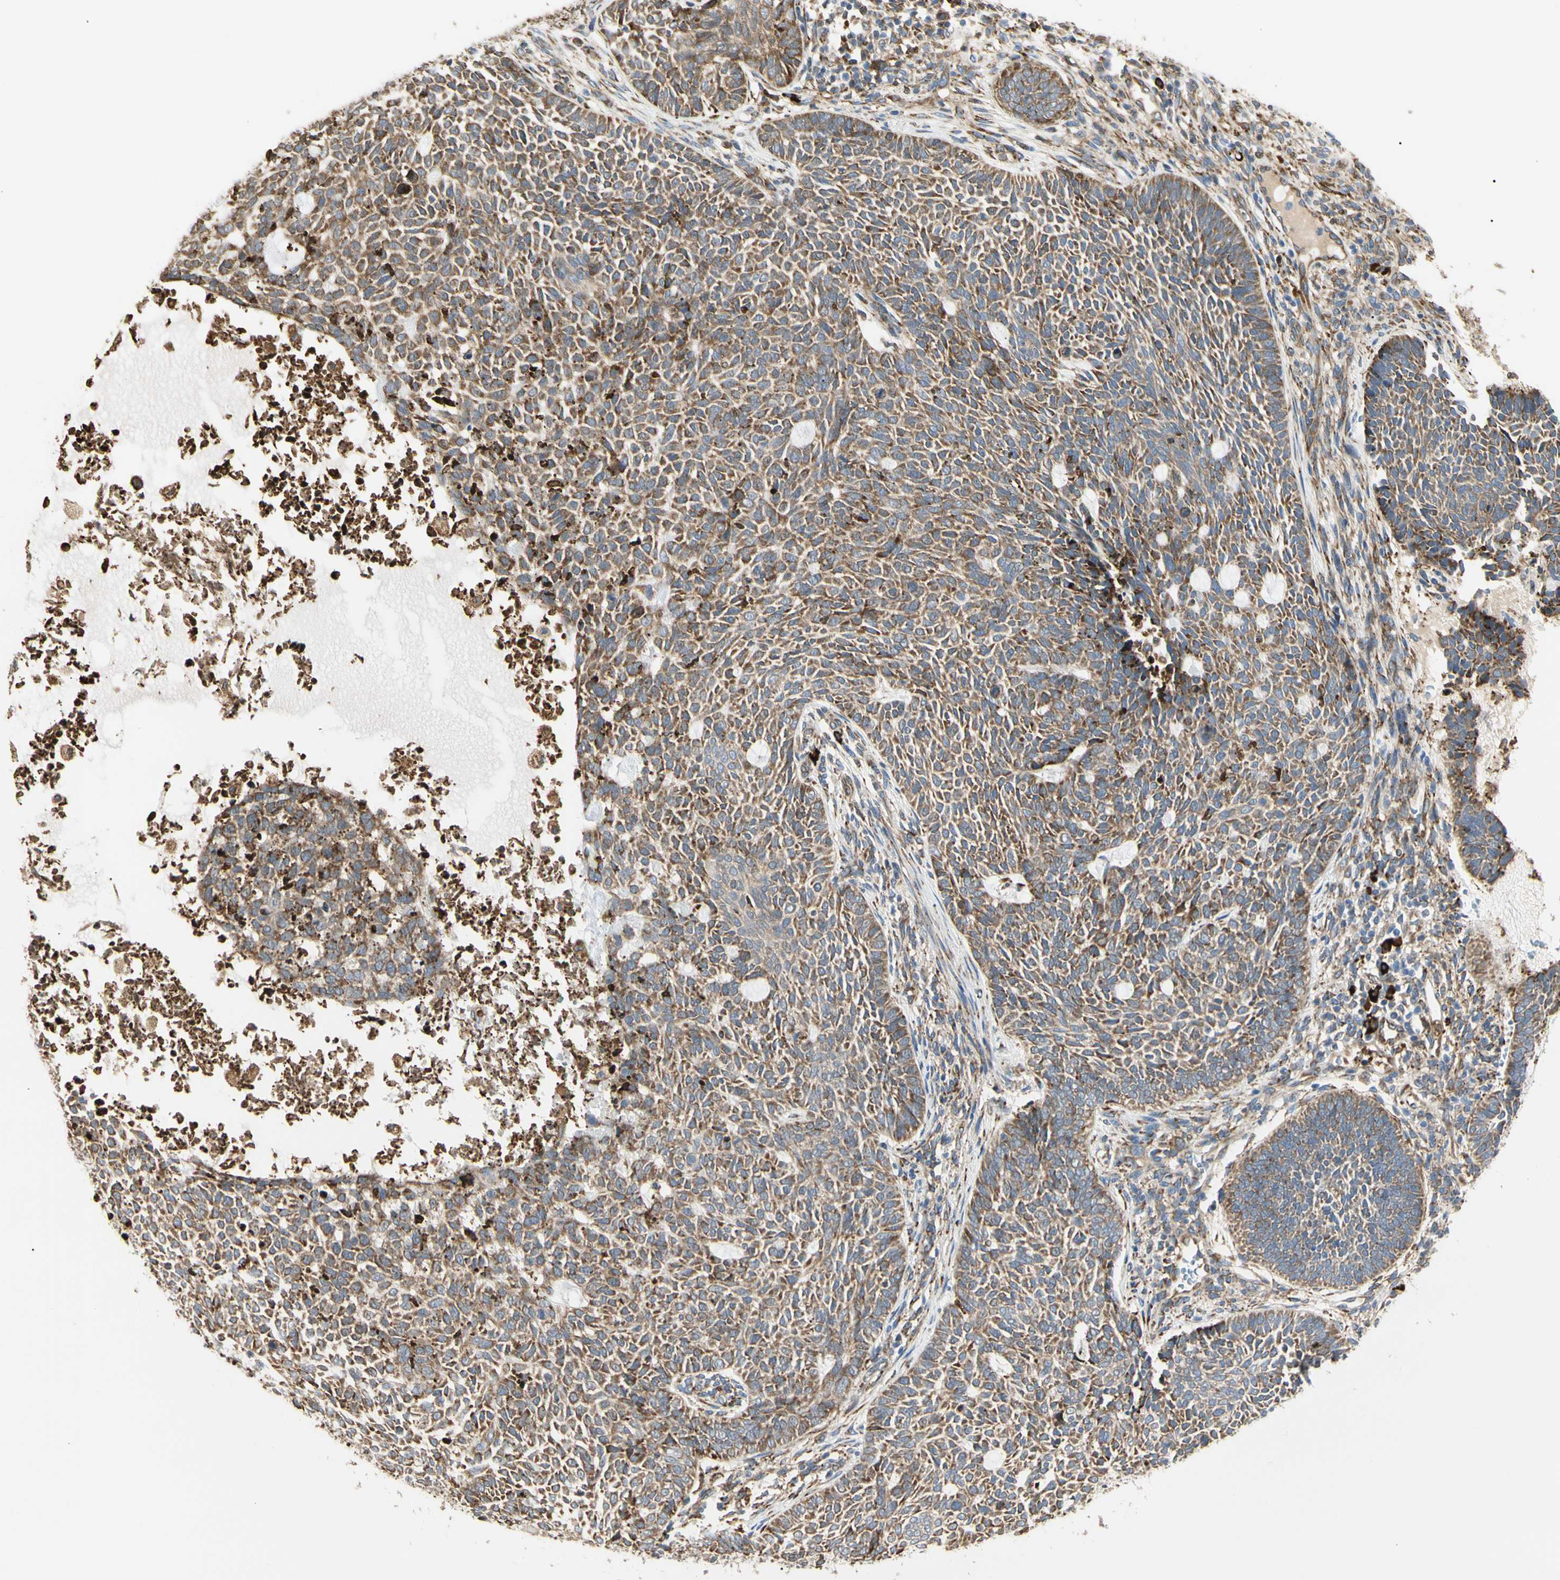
{"staining": {"intensity": "moderate", "quantity": ">75%", "location": "cytoplasmic/membranous"}, "tissue": "skin cancer", "cell_type": "Tumor cells", "image_type": "cancer", "snomed": [{"axis": "morphology", "description": "Basal cell carcinoma"}, {"axis": "topography", "description": "Skin"}], "caption": "Tumor cells show moderate cytoplasmic/membranous expression in about >75% of cells in basal cell carcinoma (skin). (IHC, brightfield microscopy, high magnification).", "gene": "HSP90B1", "patient": {"sex": "male", "age": 87}}